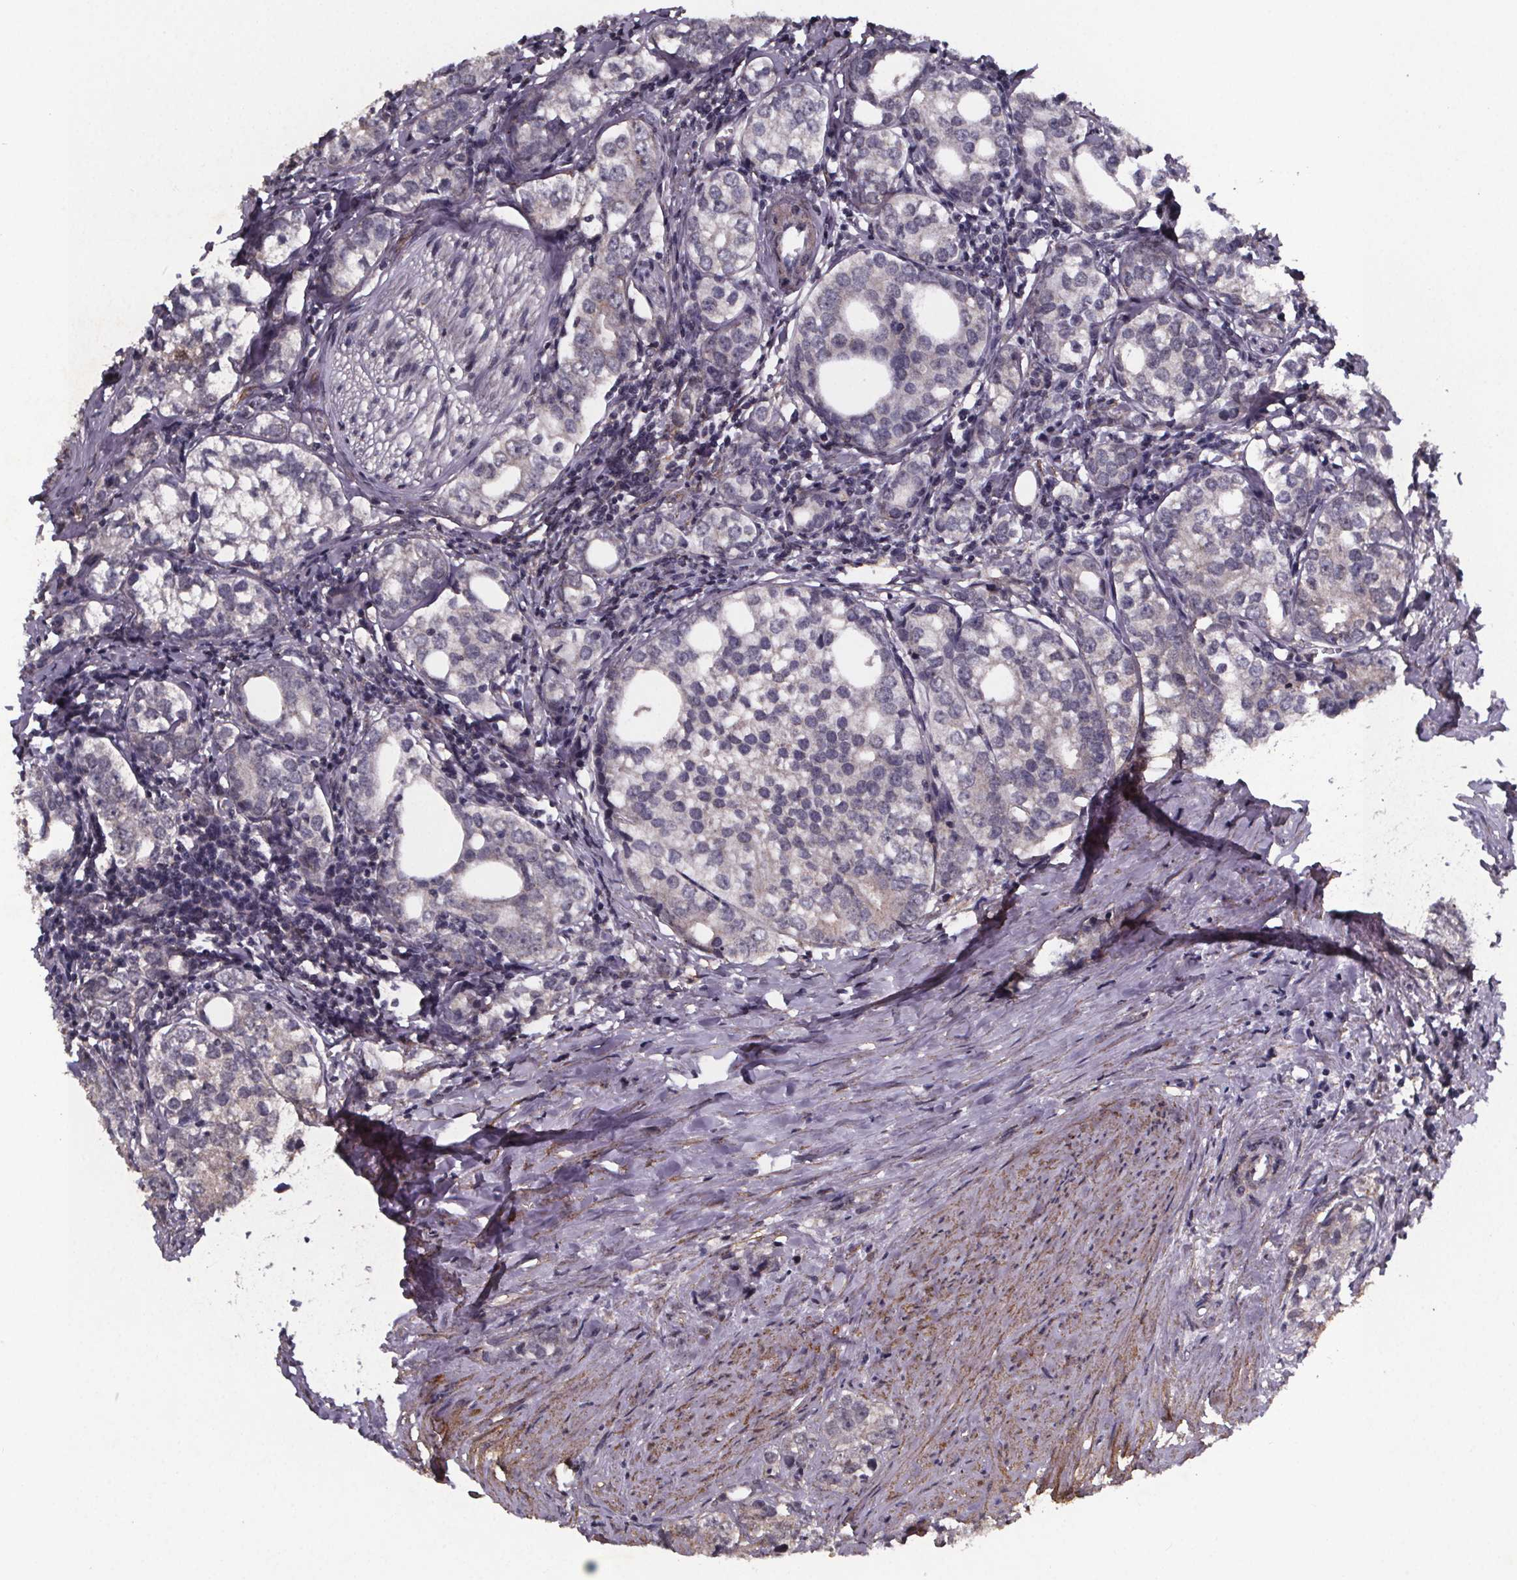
{"staining": {"intensity": "weak", "quantity": "<25%", "location": "cytoplasmic/membranous"}, "tissue": "prostate cancer", "cell_type": "Tumor cells", "image_type": "cancer", "snomed": [{"axis": "morphology", "description": "Adenocarcinoma, NOS"}, {"axis": "topography", "description": "Prostate and seminal vesicle, NOS"}], "caption": "Human prostate cancer stained for a protein using IHC demonstrates no expression in tumor cells.", "gene": "PALLD", "patient": {"sex": "male", "age": 63}}